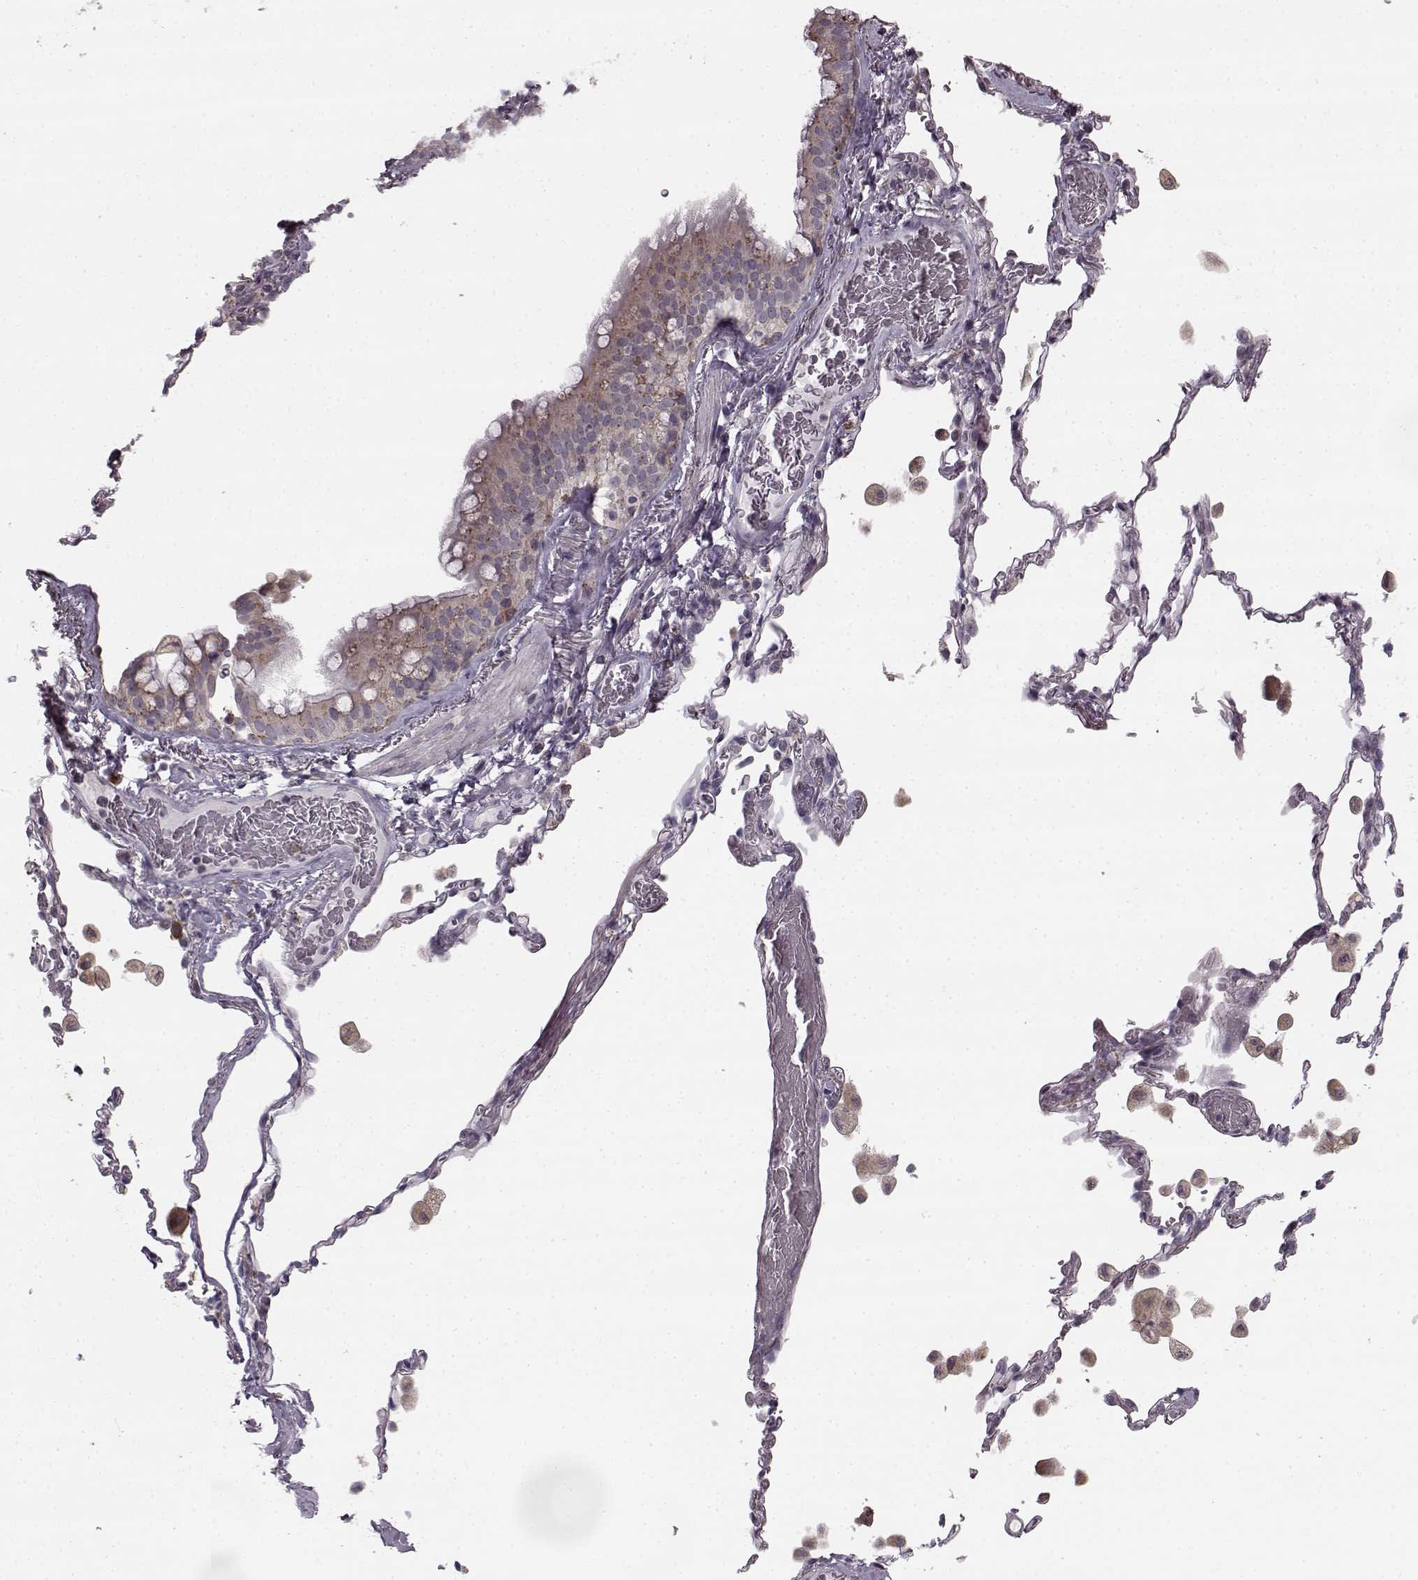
{"staining": {"intensity": "weak", "quantity": "25%-75%", "location": "cytoplasmic/membranous"}, "tissue": "bronchus", "cell_type": "Respiratory epithelial cells", "image_type": "normal", "snomed": [{"axis": "morphology", "description": "Normal tissue, NOS"}, {"axis": "topography", "description": "Bronchus"}, {"axis": "topography", "description": "Lung"}], "caption": "Immunohistochemical staining of unremarkable bronchus reveals 25%-75% levels of weak cytoplasmic/membranous protein positivity in about 25%-75% of respiratory epithelial cells. The staining was performed using DAB to visualize the protein expression in brown, while the nuclei were stained in blue with hematoxylin (Magnification: 20x).", "gene": "HMMR", "patient": {"sex": "male", "age": 54}}